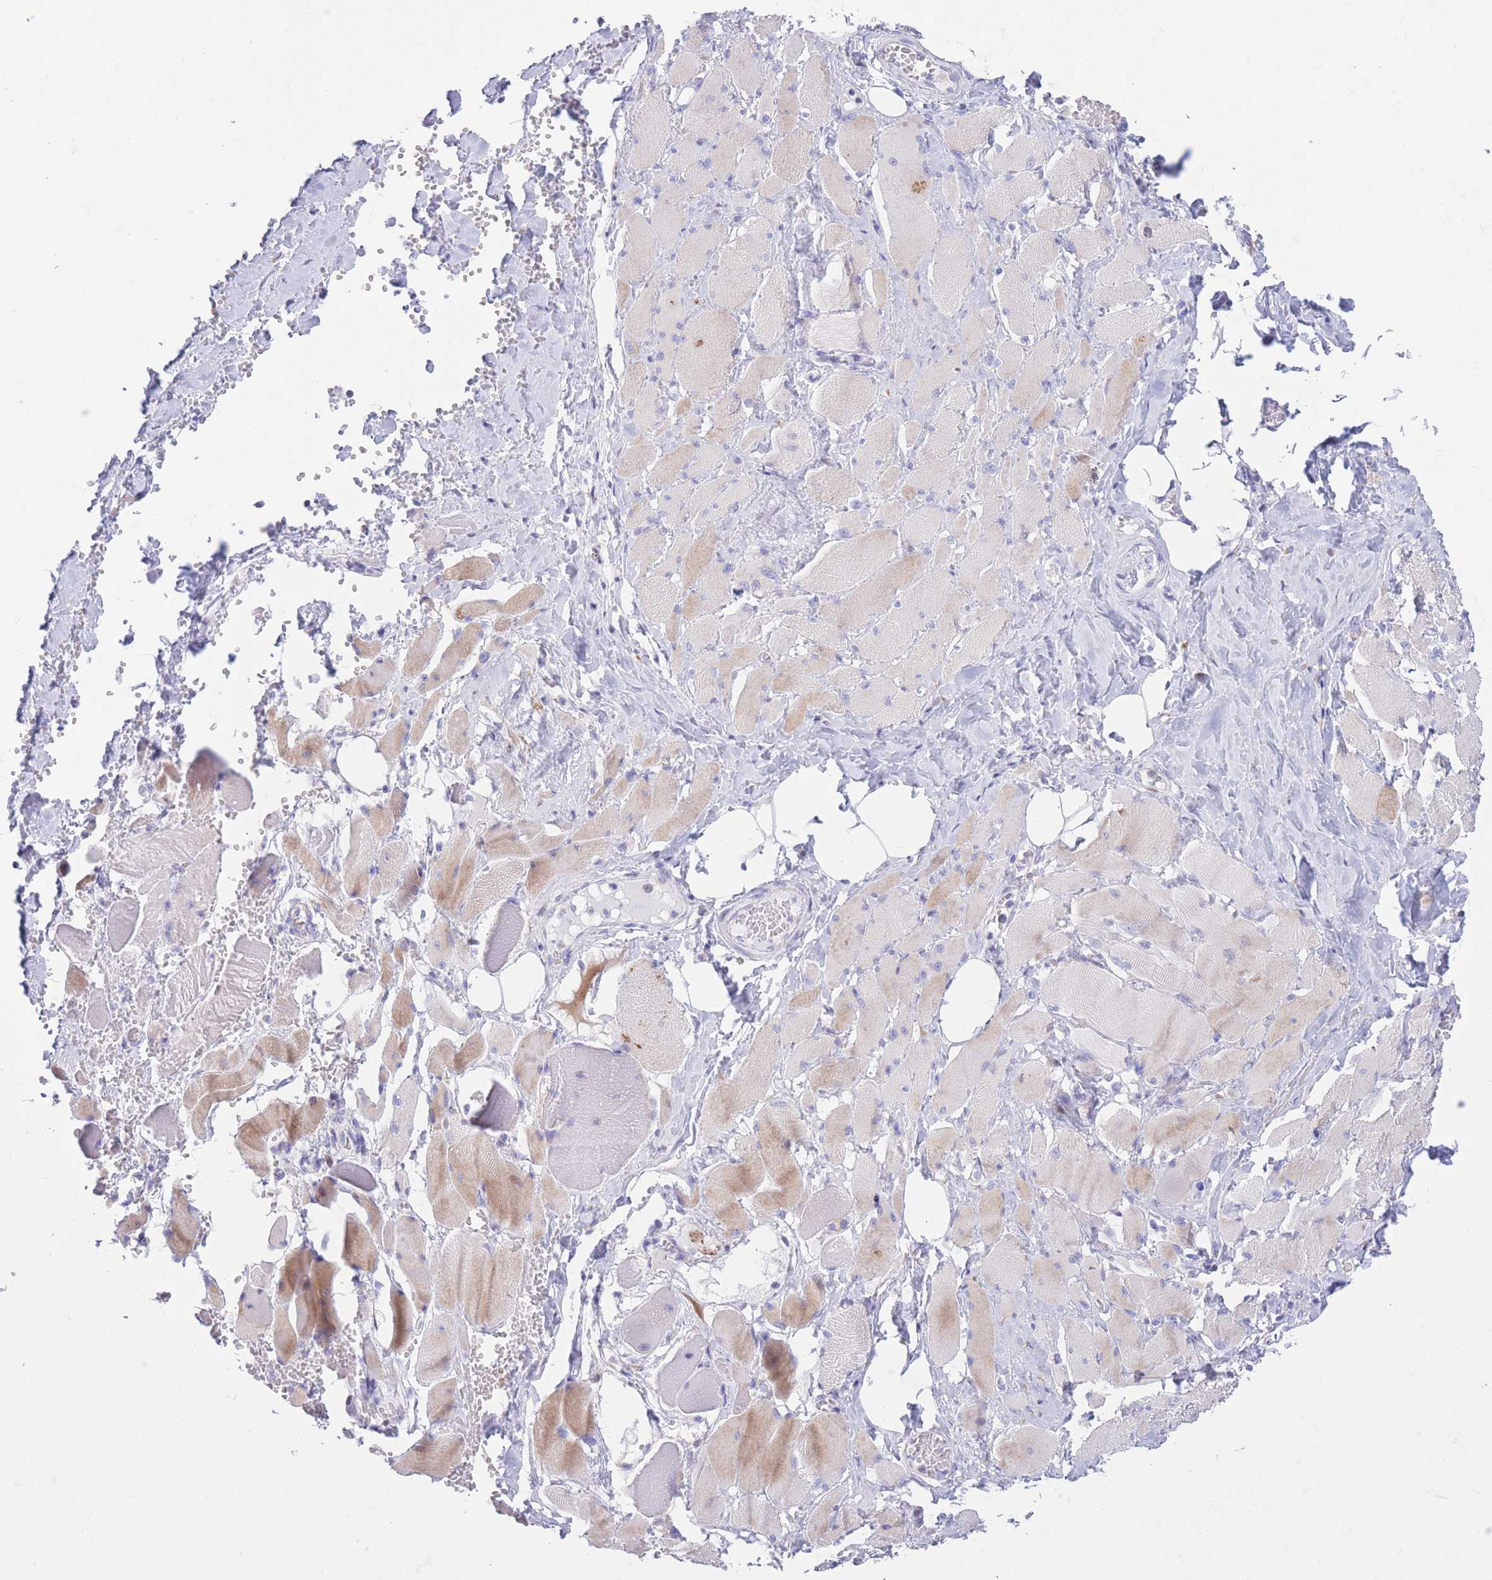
{"staining": {"intensity": "weak", "quantity": "<25%", "location": "cytoplasmic/membranous"}, "tissue": "skeletal muscle", "cell_type": "Myocytes", "image_type": "normal", "snomed": [{"axis": "morphology", "description": "Normal tissue, NOS"}, {"axis": "morphology", "description": "Basal cell carcinoma"}, {"axis": "topography", "description": "Skeletal muscle"}], "caption": "Immunohistochemistry micrograph of benign skeletal muscle stained for a protein (brown), which displays no staining in myocytes. (Stains: DAB IHC with hematoxylin counter stain, Microscopy: brightfield microscopy at high magnification).", "gene": "MYDGF", "patient": {"sex": "female", "age": 64}}